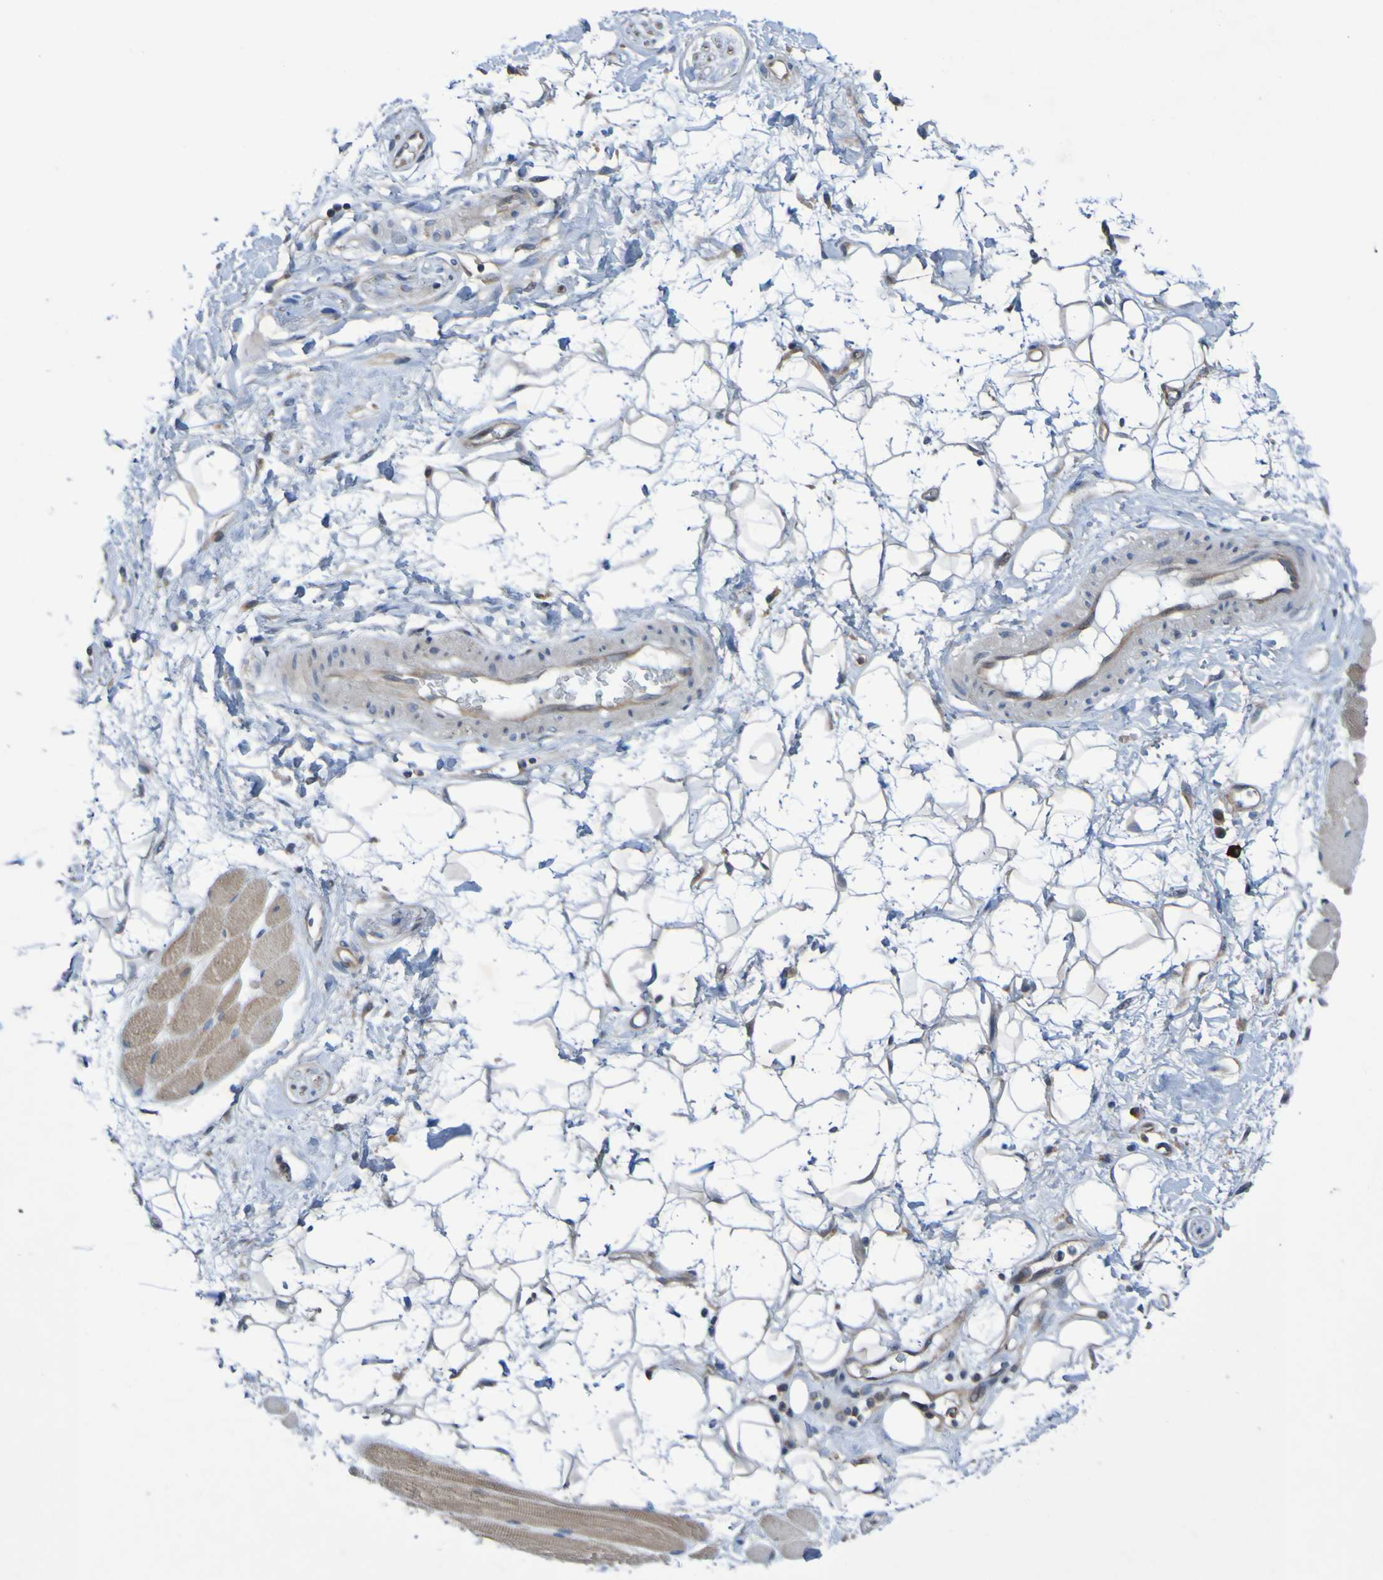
{"staining": {"intensity": "moderate", "quantity": ">75%", "location": "cytoplasmic/membranous"}, "tissue": "skeletal muscle", "cell_type": "Myocytes", "image_type": "normal", "snomed": [{"axis": "morphology", "description": "Normal tissue, NOS"}, {"axis": "topography", "description": "Skeletal muscle"}, {"axis": "topography", "description": "Peripheral nerve tissue"}], "caption": "Protein expression analysis of normal skeletal muscle displays moderate cytoplasmic/membranous staining in approximately >75% of myocytes. (Stains: DAB in brown, nuclei in blue, Microscopy: brightfield microscopy at high magnification).", "gene": "SDK1", "patient": {"sex": "female", "age": 84}}